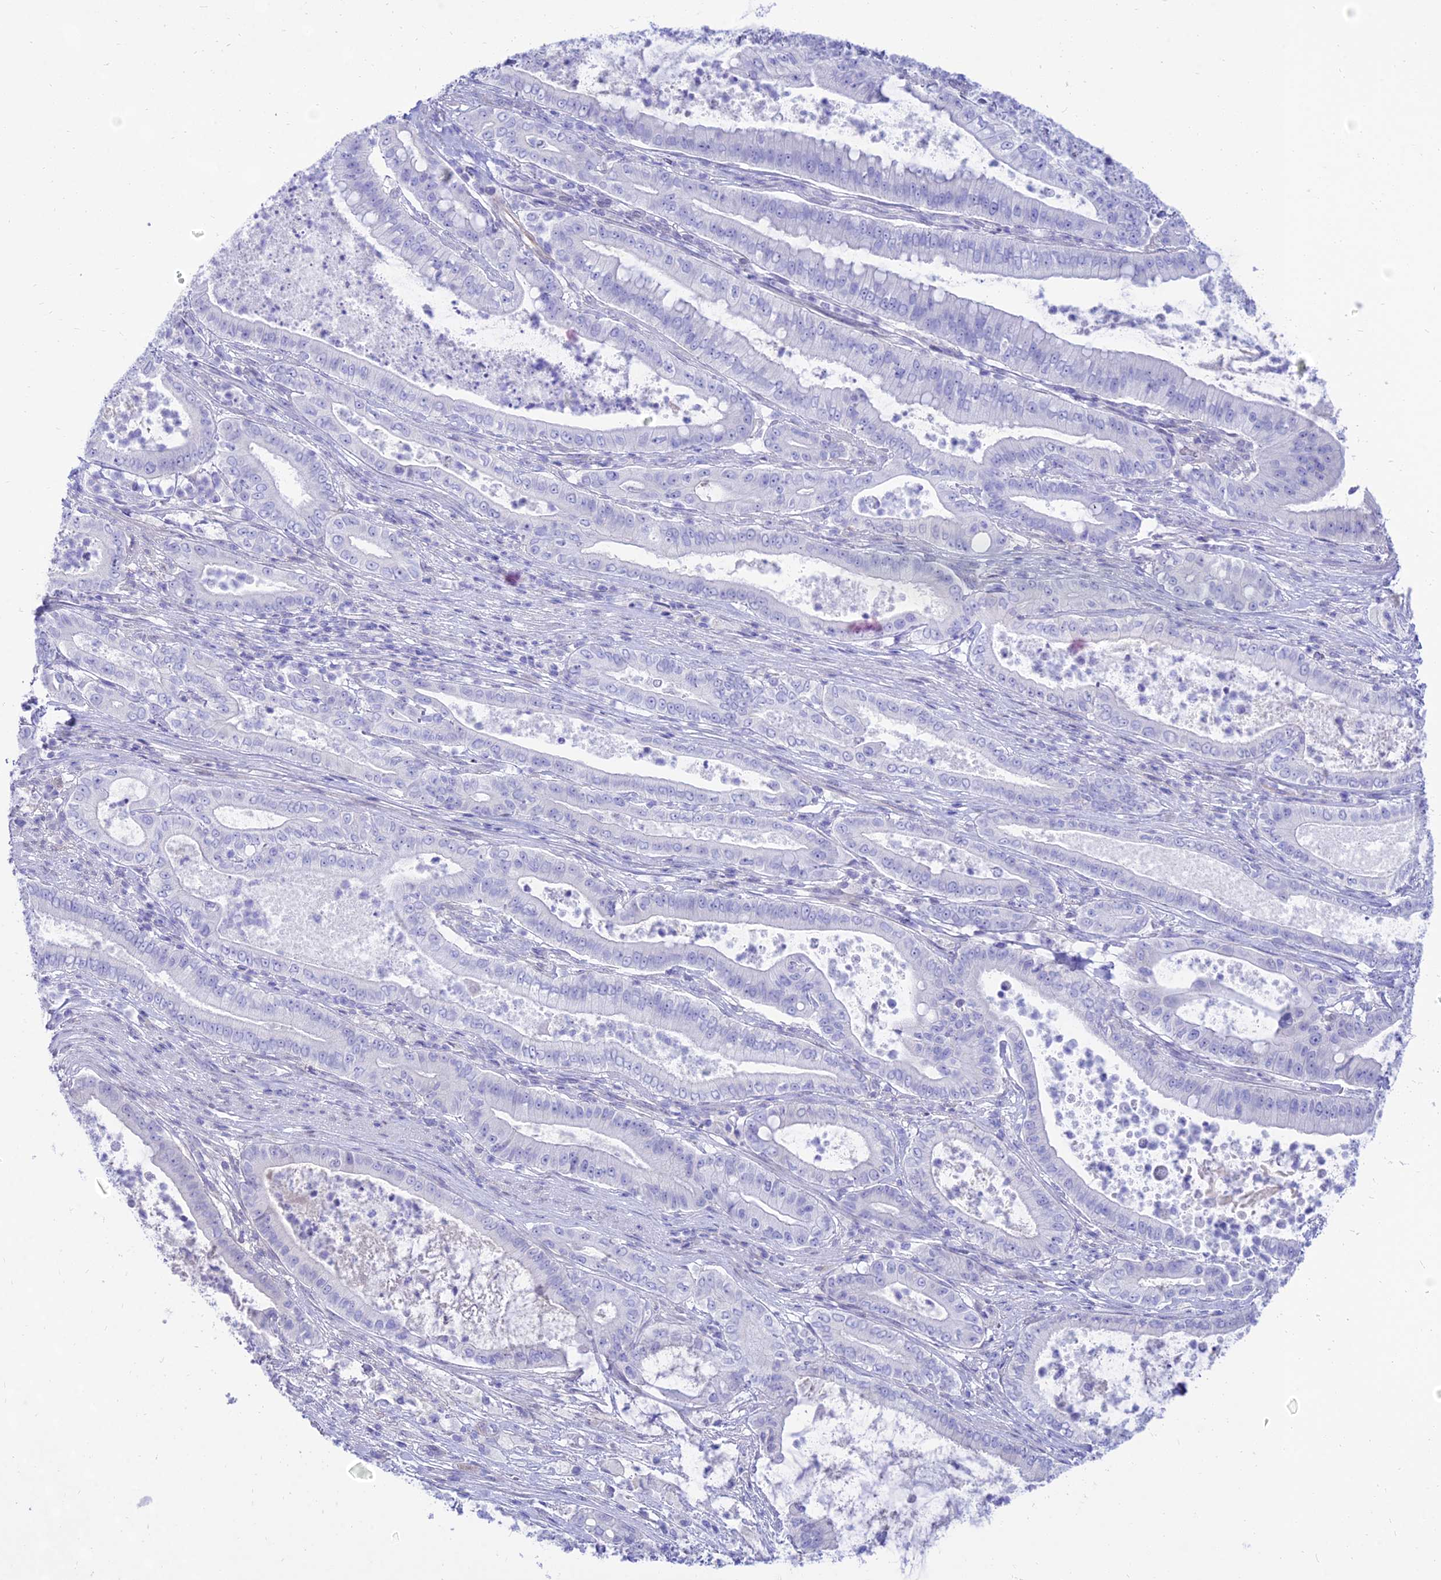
{"staining": {"intensity": "negative", "quantity": "none", "location": "none"}, "tissue": "pancreatic cancer", "cell_type": "Tumor cells", "image_type": "cancer", "snomed": [{"axis": "morphology", "description": "Adenocarcinoma, NOS"}, {"axis": "topography", "description": "Pancreas"}], "caption": "This is an IHC micrograph of human pancreatic cancer (adenocarcinoma). There is no positivity in tumor cells.", "gene": "TAC3", "patient": {"sex": "male", "age": 71}}